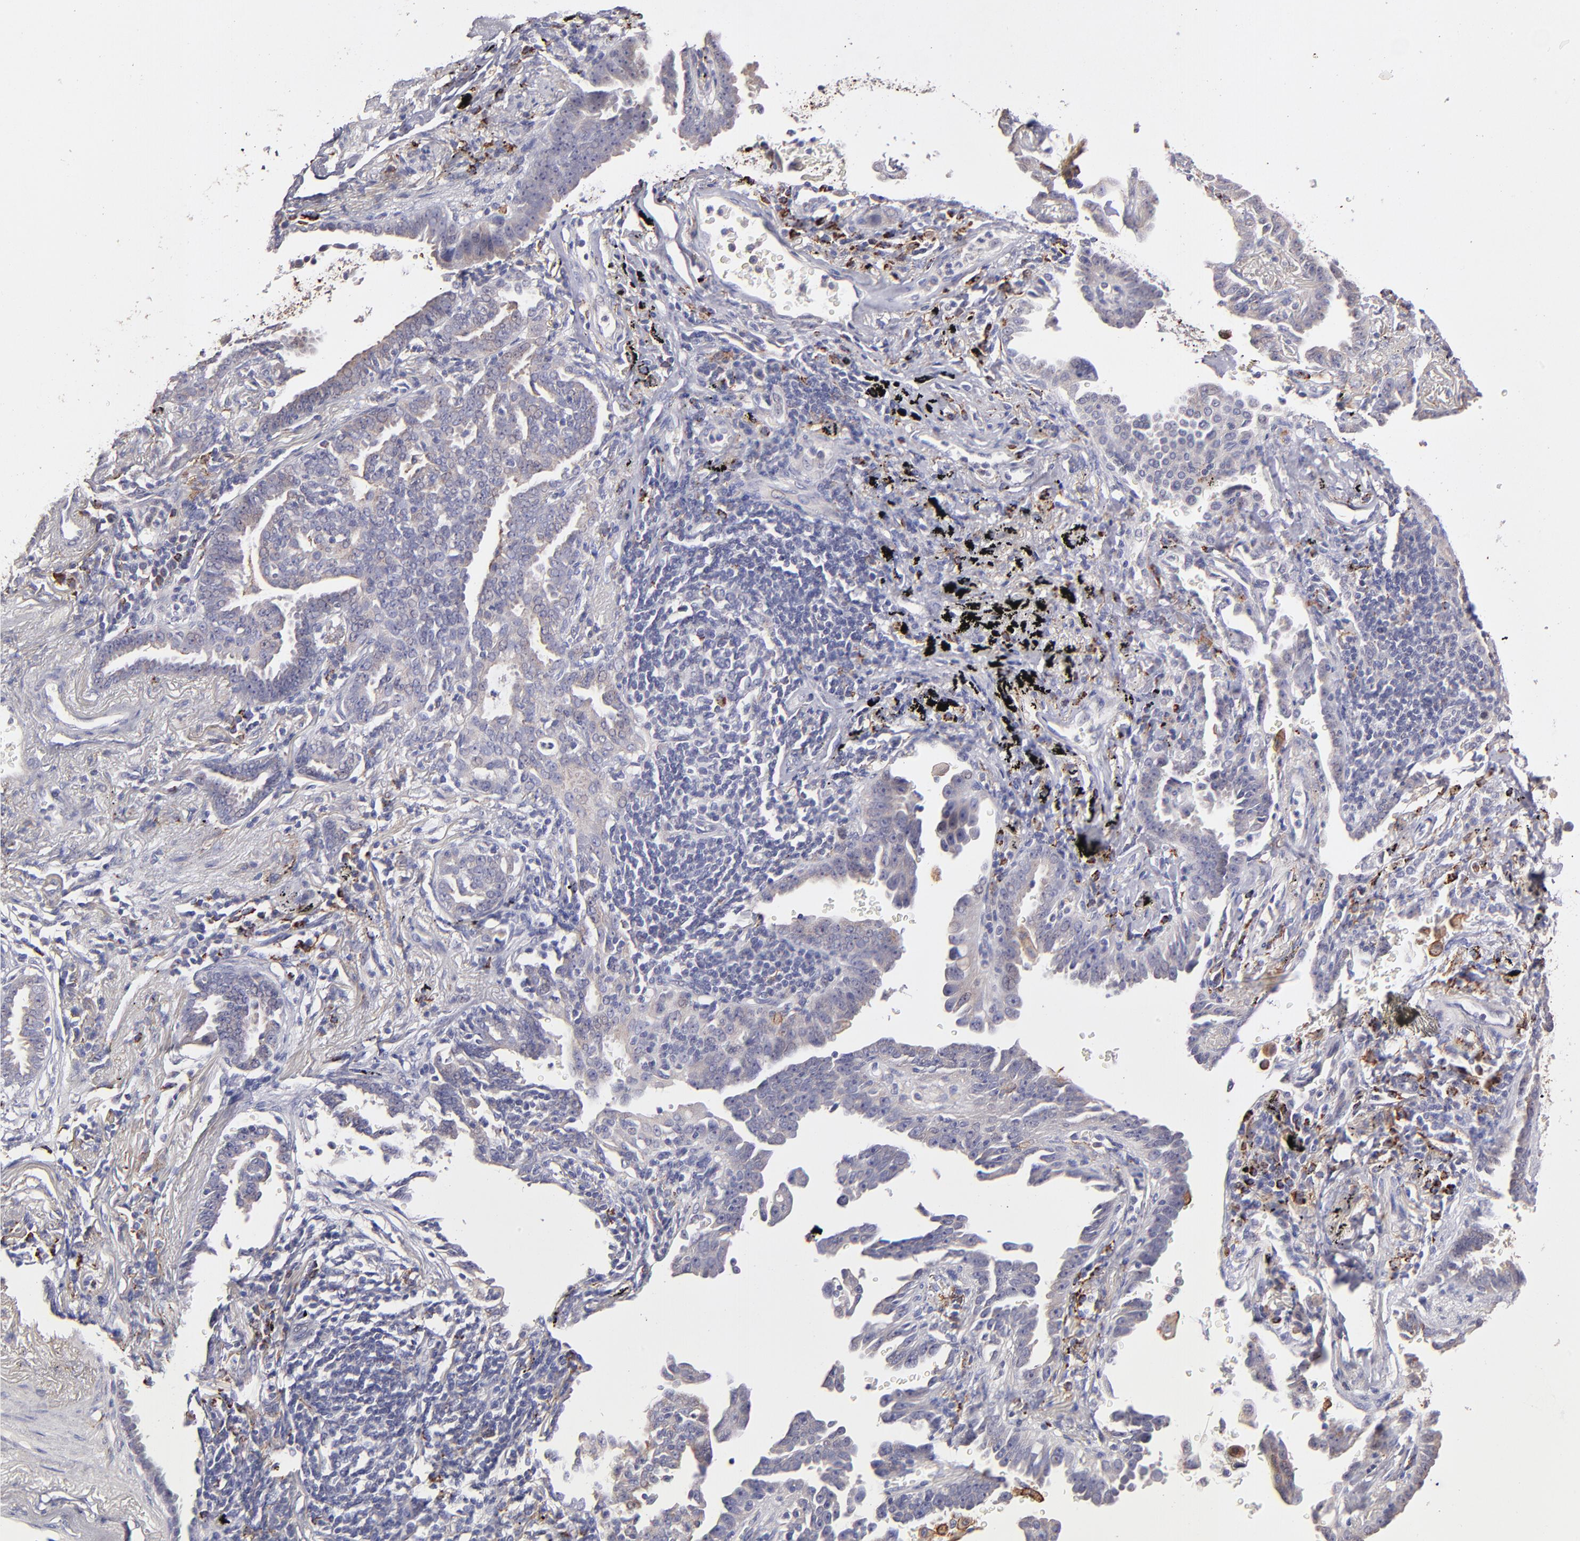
{"staining": {"intensity": "weak", "quantity": "25%-75%", "location": "cytoplasmic/membranous"}, "tissue": "lung cancer", "cell_type": "Tumor cells", "image_type": "cancer", "snomed": [{"axis": "morphology", "description": "Adenocarcinoma, NOS"}, {"axis": "topography", "description": "Lung"}], "caption": "This is a histology image of immunohistochemistry staining of adenocarcinoma (lung), which shows weak expression in the cytoplasmic/membranous of tumor cells.", "gene": "GLDC", "patient": {"sex": "female", "age": 64}}